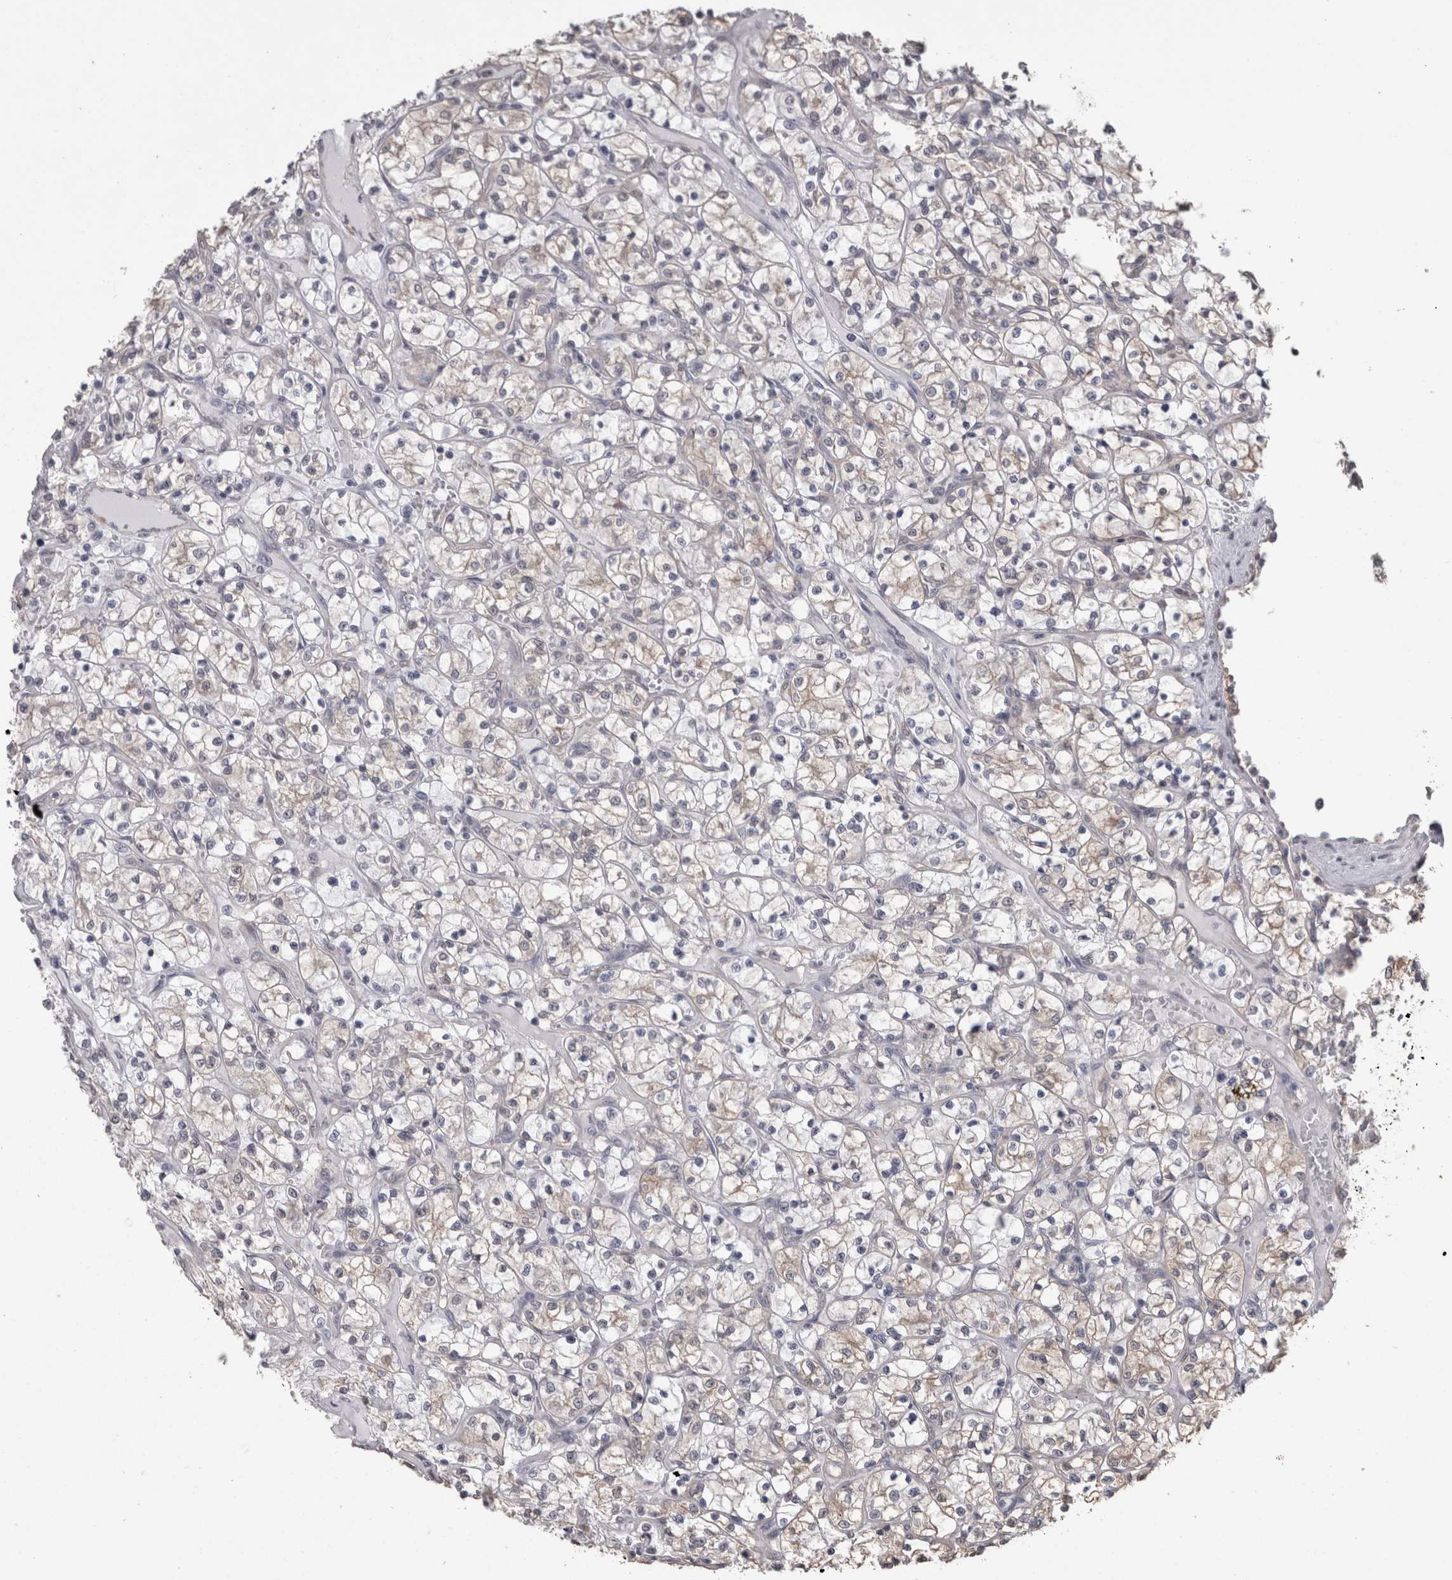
{"staining": {"intensity": "negative", "quantity": "none", "location": "none"}, "tissue": "renal cancer", "cell_type": "Tumor cells", "image_type": "cancer", "snomed": [{"axis": "morphology", "description": "Adenocarcinoma, NOS"}, {"axis": "topography", "description": "Kidney"}], "caption": "Renal cancer was stained to show a protein in brown. There is no significant positivity in tumor cells.", "gene": "DDX6", "patient": {"sex": "female", "age": 69}}